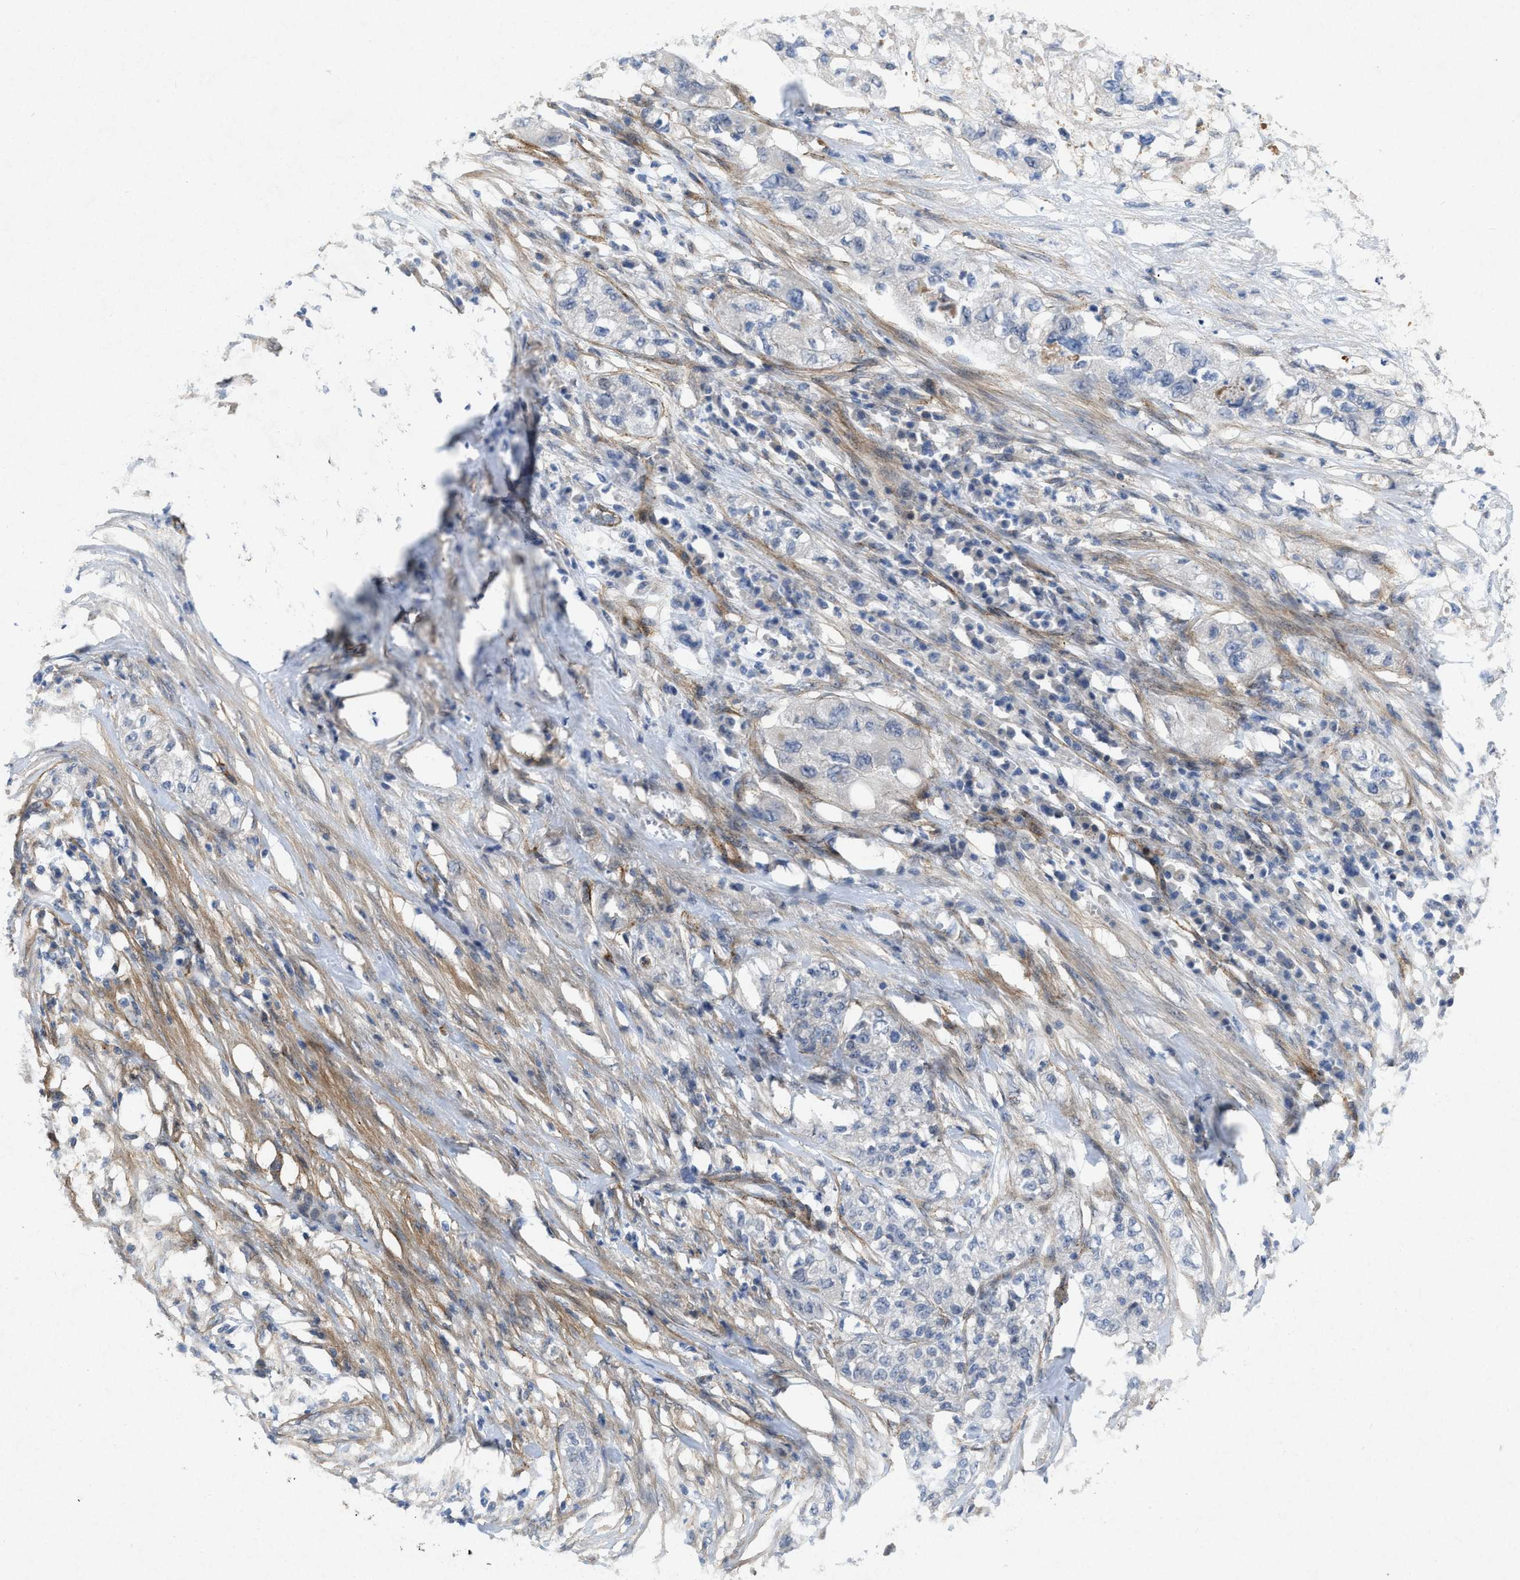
{"staining": {"intensity": "negative", "quantity": "none", "location": "none"}, "tissue": "pancreatic cancer", "cell_type": "Tumor cells", "image_type": "cancer", "snomed": [{"axis": "morphology", "description": "Adenocarcinoma, NOS"}, {"axis": "topography", "description": "Pancreas"}], "caption": "Immunohistochemistry (IHC) image of neoplastic tissue: pancreatic cancer stained with DAB shows no significant protein staining in tumor cells.", "gene": "PDGFRA", "patient": {"sex": "female", "age": 78}}